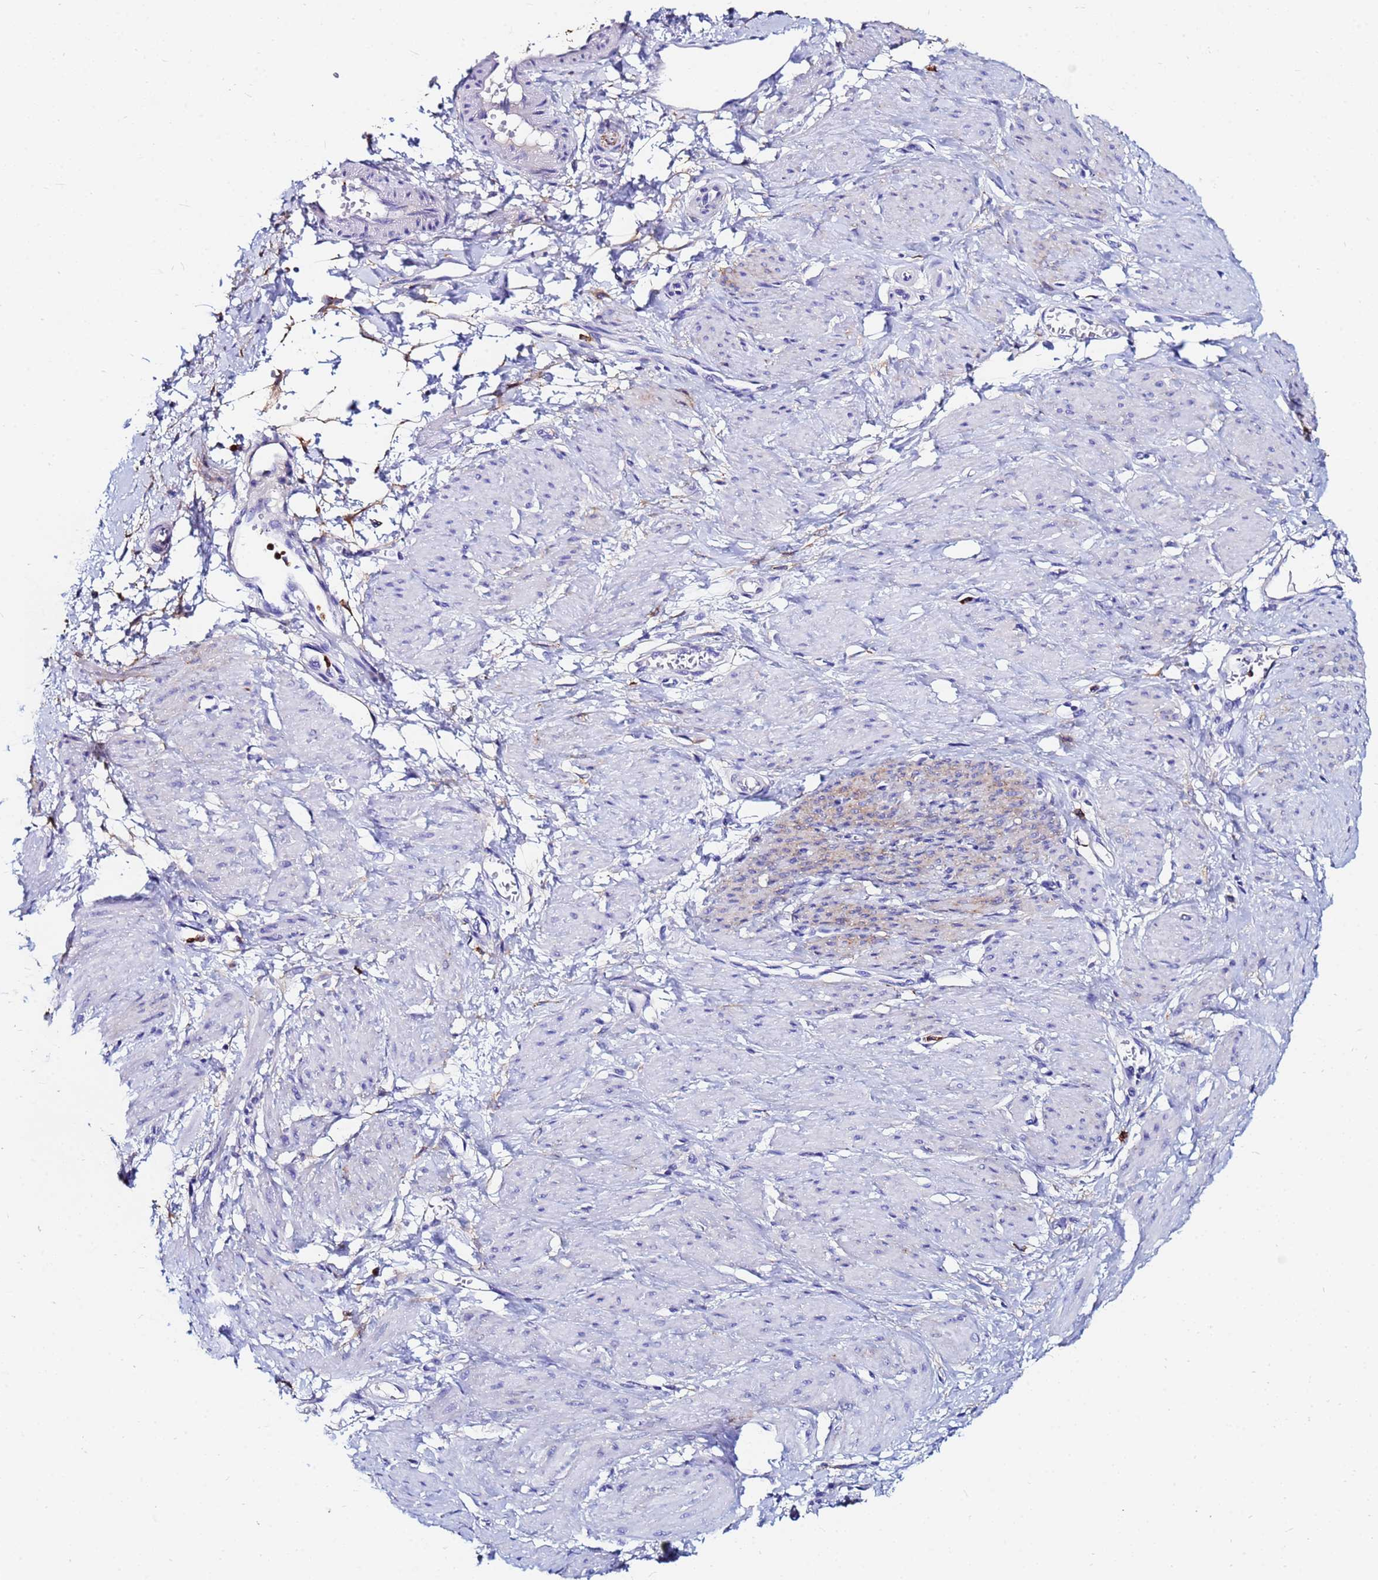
{"staining": {"intensity": "negative", "quantity": "none", "location": "none"}, "tissue": "smooth muscle", "cell_type": "Smooth muscle cells", "image_type": "normal", "snomed": [{"axis": "morphology", "description": "Normal tissue, NOS"}, {"axis": "topography", "description": "Smooth muscle"}, {"axis": "topography", "description": "Uterus"}], "caption": "Immunohistochemical staining of unremarkable smooth muscle displays no significant staining in smooth muscle cells.", "gene": "BASP1", "patient": {"sex": "female", "age": 39}}